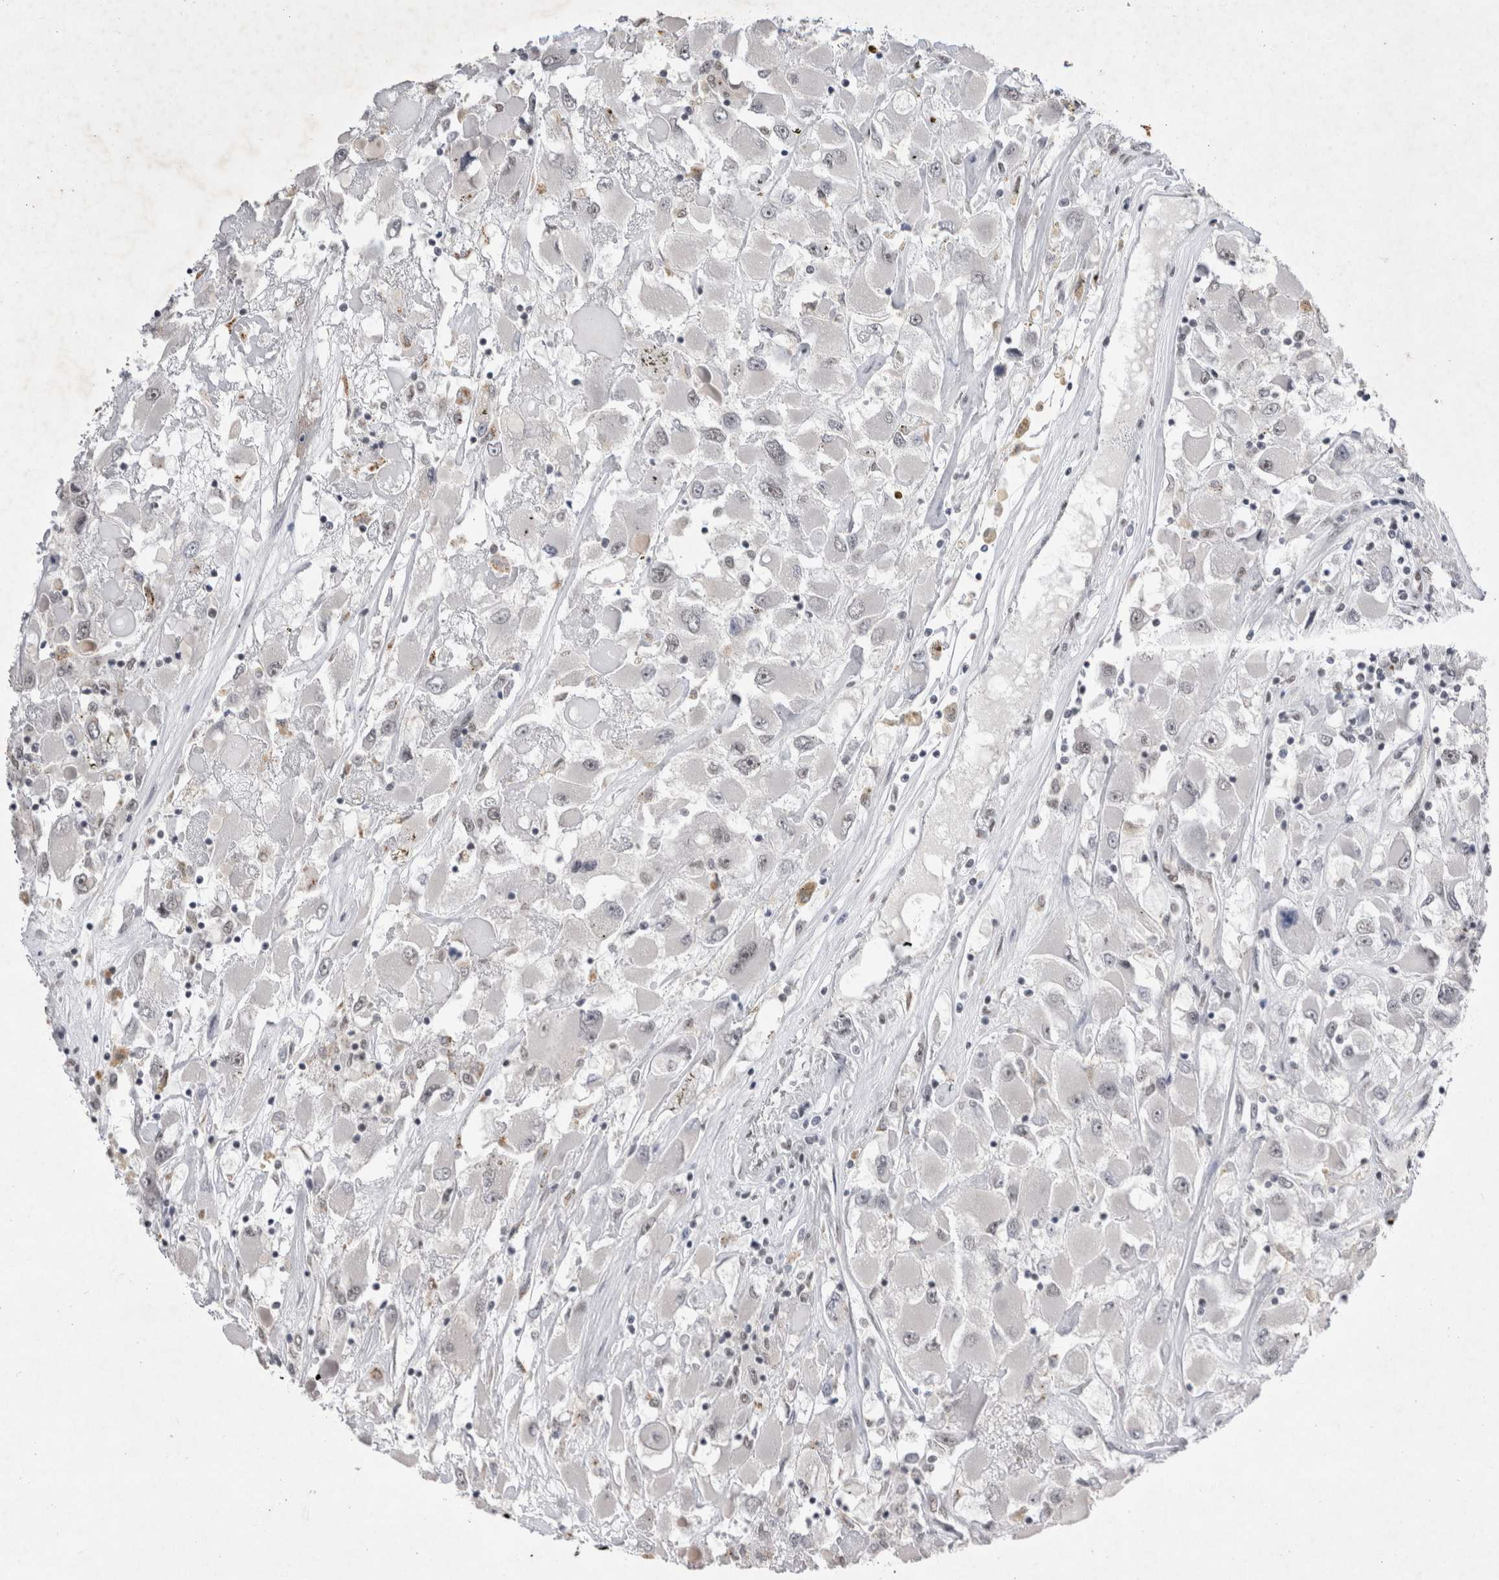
{"staining": {"intensity": "negative", "quantity": "none", "location": "none"}, "tissue": "renal cancer", "cell_type": "Tumor cells", "image_type": "cancer", "snomed": [{"axis": "morphology", "description": "Adenocarcinoma, NOS"}, {"axis": "topography", "description": "Kidney"}], "caption": "A photomicrograph of human renal cancer (adenocarcinoma) is negative for staining in tumor cells.", "gene": "RBM6", "patient": {"sex": "female", "age": 52}}